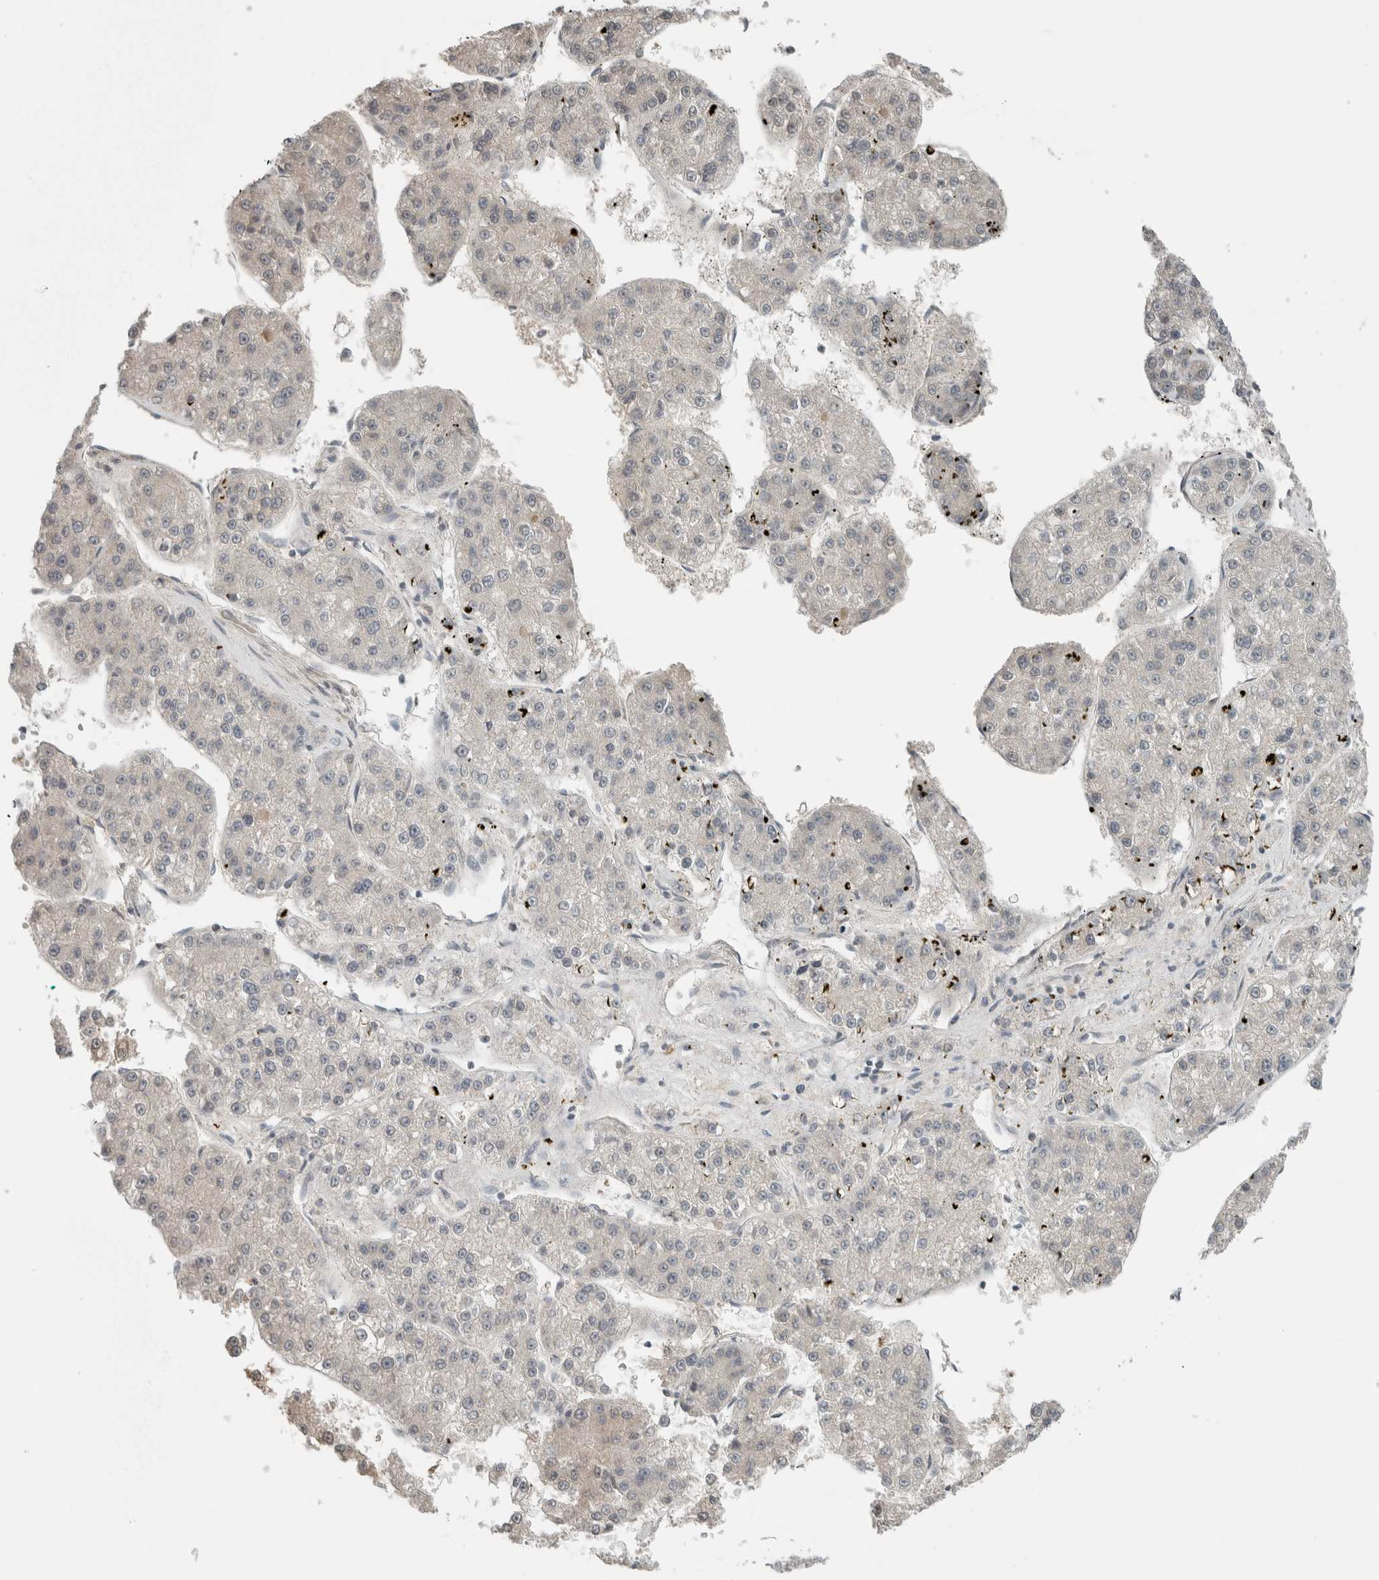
{"staining": {"intensity": "negative", "quantity": "none", "location": "none"}, "tissue": "liver cancer", "cell_type": "Tumor cells", "image_type": "cancer", "snomed": [{"axis": "morphology", "description": "Carcinoma, Hepatocellular, NOS"}, {"axis": "topography", "description": "Liver"}], "caption": "A high-resolution image shows immunohistochemistry (IHC) staining of liver cancer (hepatocellular carcinoma), which demonstrates no significant expression in tumor cells.", "gene": "TRIT1", "patient": {"sex": "female", "age": 73}}